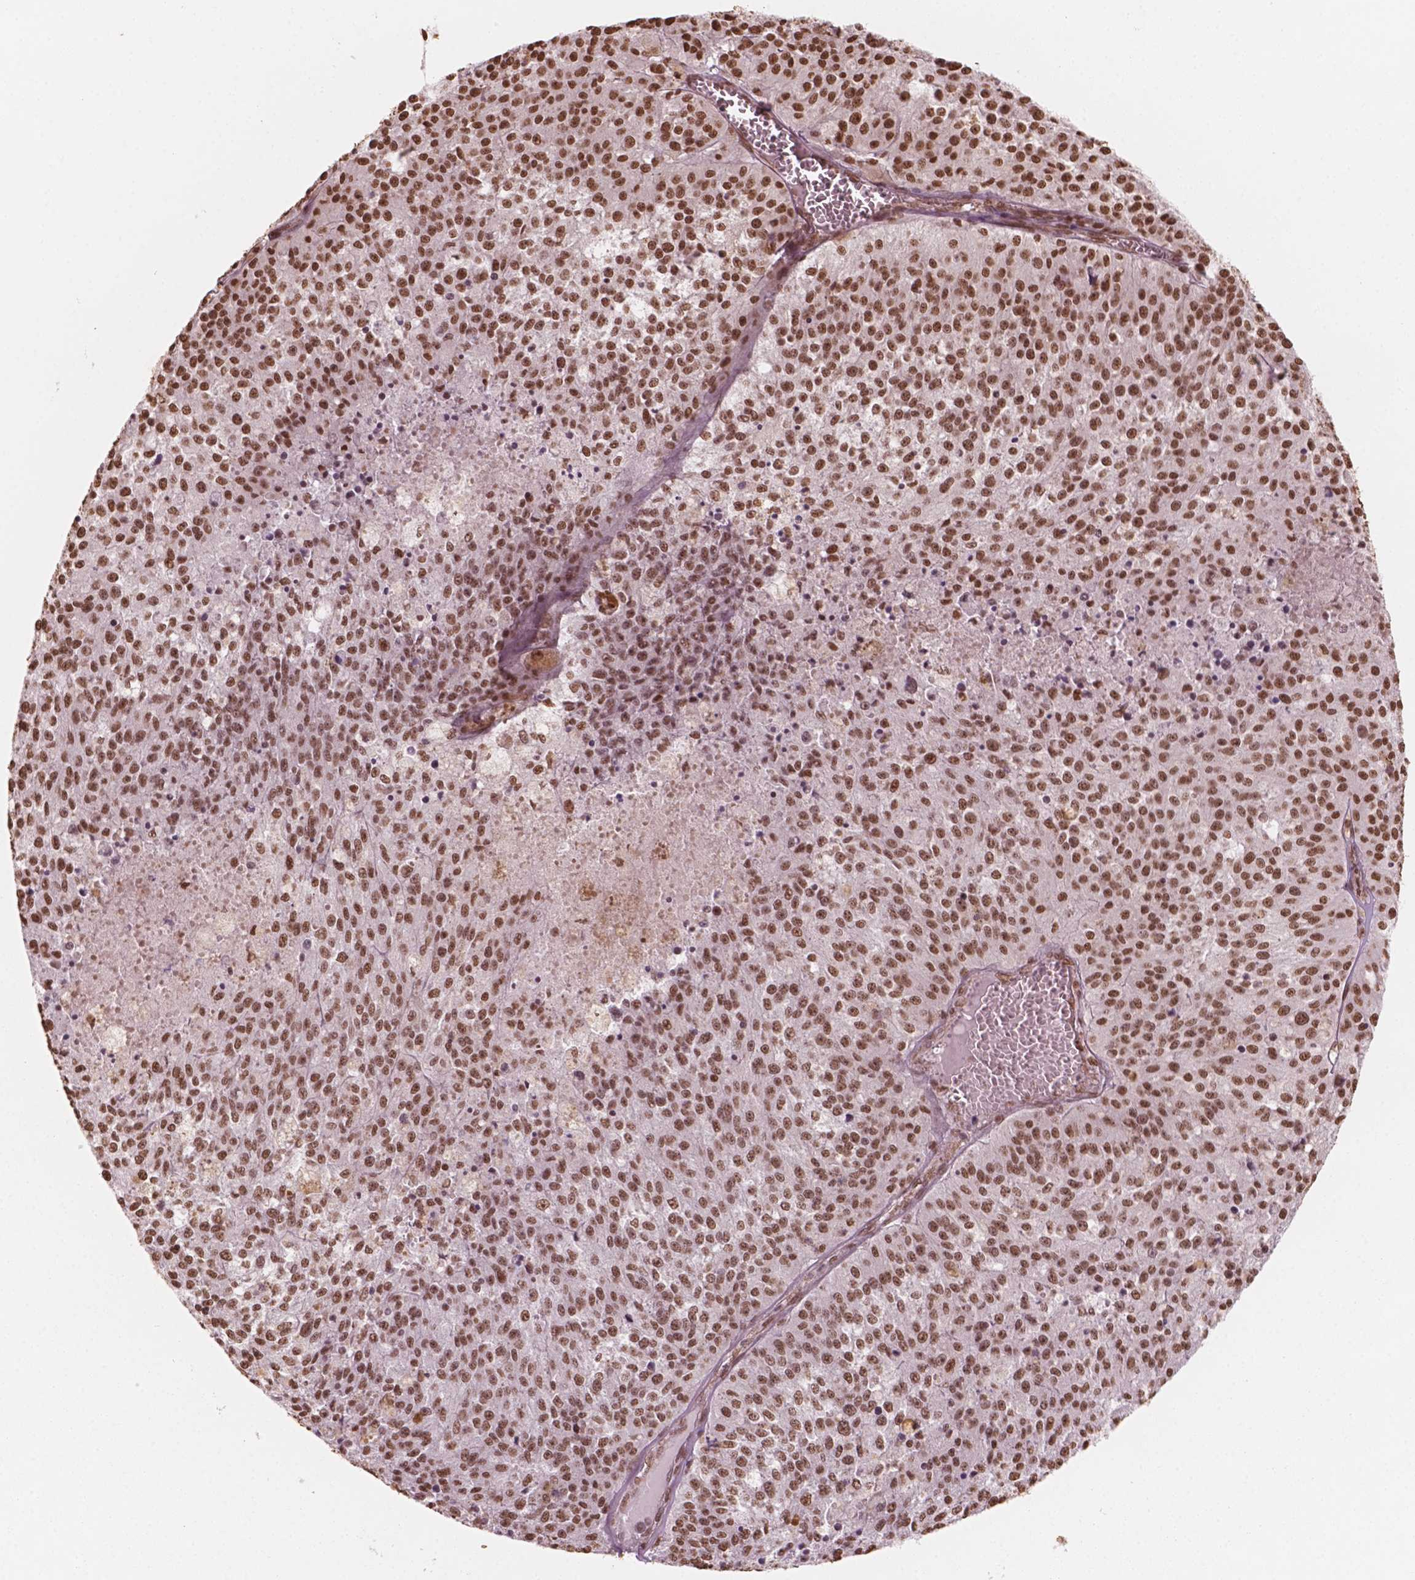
{"staining": {"intensity": "moderate", "quantity": ">75%", "location": "nuclear"}, "tissue": "melanoma", "cell_type": "Tumor cells", "image_type": "cancer", "snomed": [{"axis": "morphology", "description": "Malignant melanoma, Metastatic site"}, {"axis": "topography", "description": "Lymph node"}], "caption": "Immunohistochemical staining of human melanoma displays moderate nuclear protein expression in approximately >75% of tumor cells. Nuclei are stained in blue.", "gene": "GTF3C5", "patient": {"sex": "female", "age": 64}}